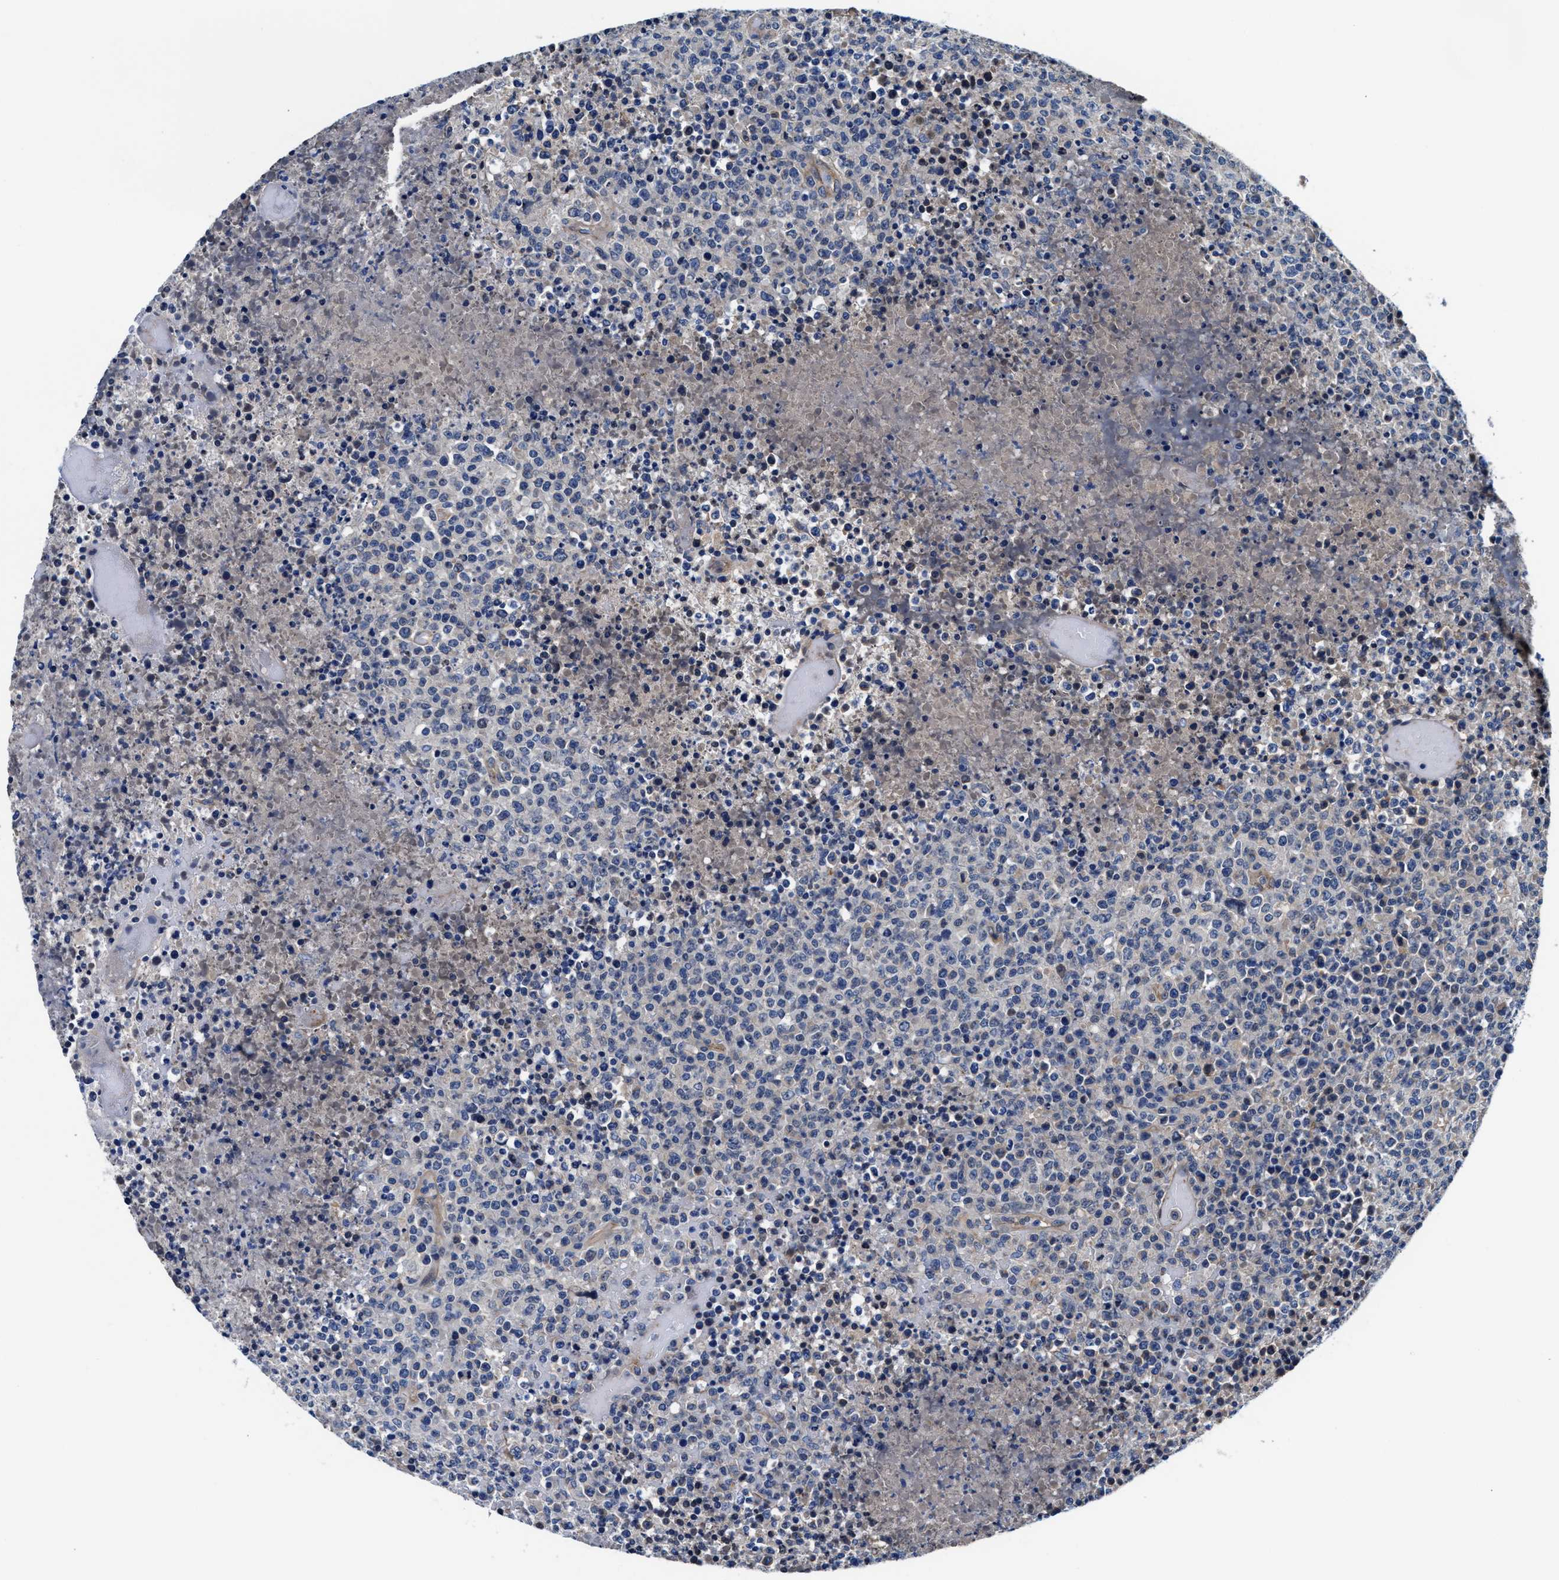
{"staining": {"intensity": "negative", "quantity": "none", "location": "none"}, "tissue": "lymphoma", "cell_type": "Tumor cells", "image_type": "cancer", "snomed": [{"axis": "morphology", "description": "Malignant lymphoma, non-Hodgkin's type, High grade"}, {"axis": "topography", "description": "Lymph node"}], "caption": "This histopathology image is of malignant lymphoma, non-Hodgkin's type (high-grade) stained with IHC to label a protein in brown with the nuclei are counter-stained blue. There is no staining in tumor cells. (IHC, brightfield microscopy, high magnification).", "gene": "PARG", "patient": {"sex": "male", "age": 13}}